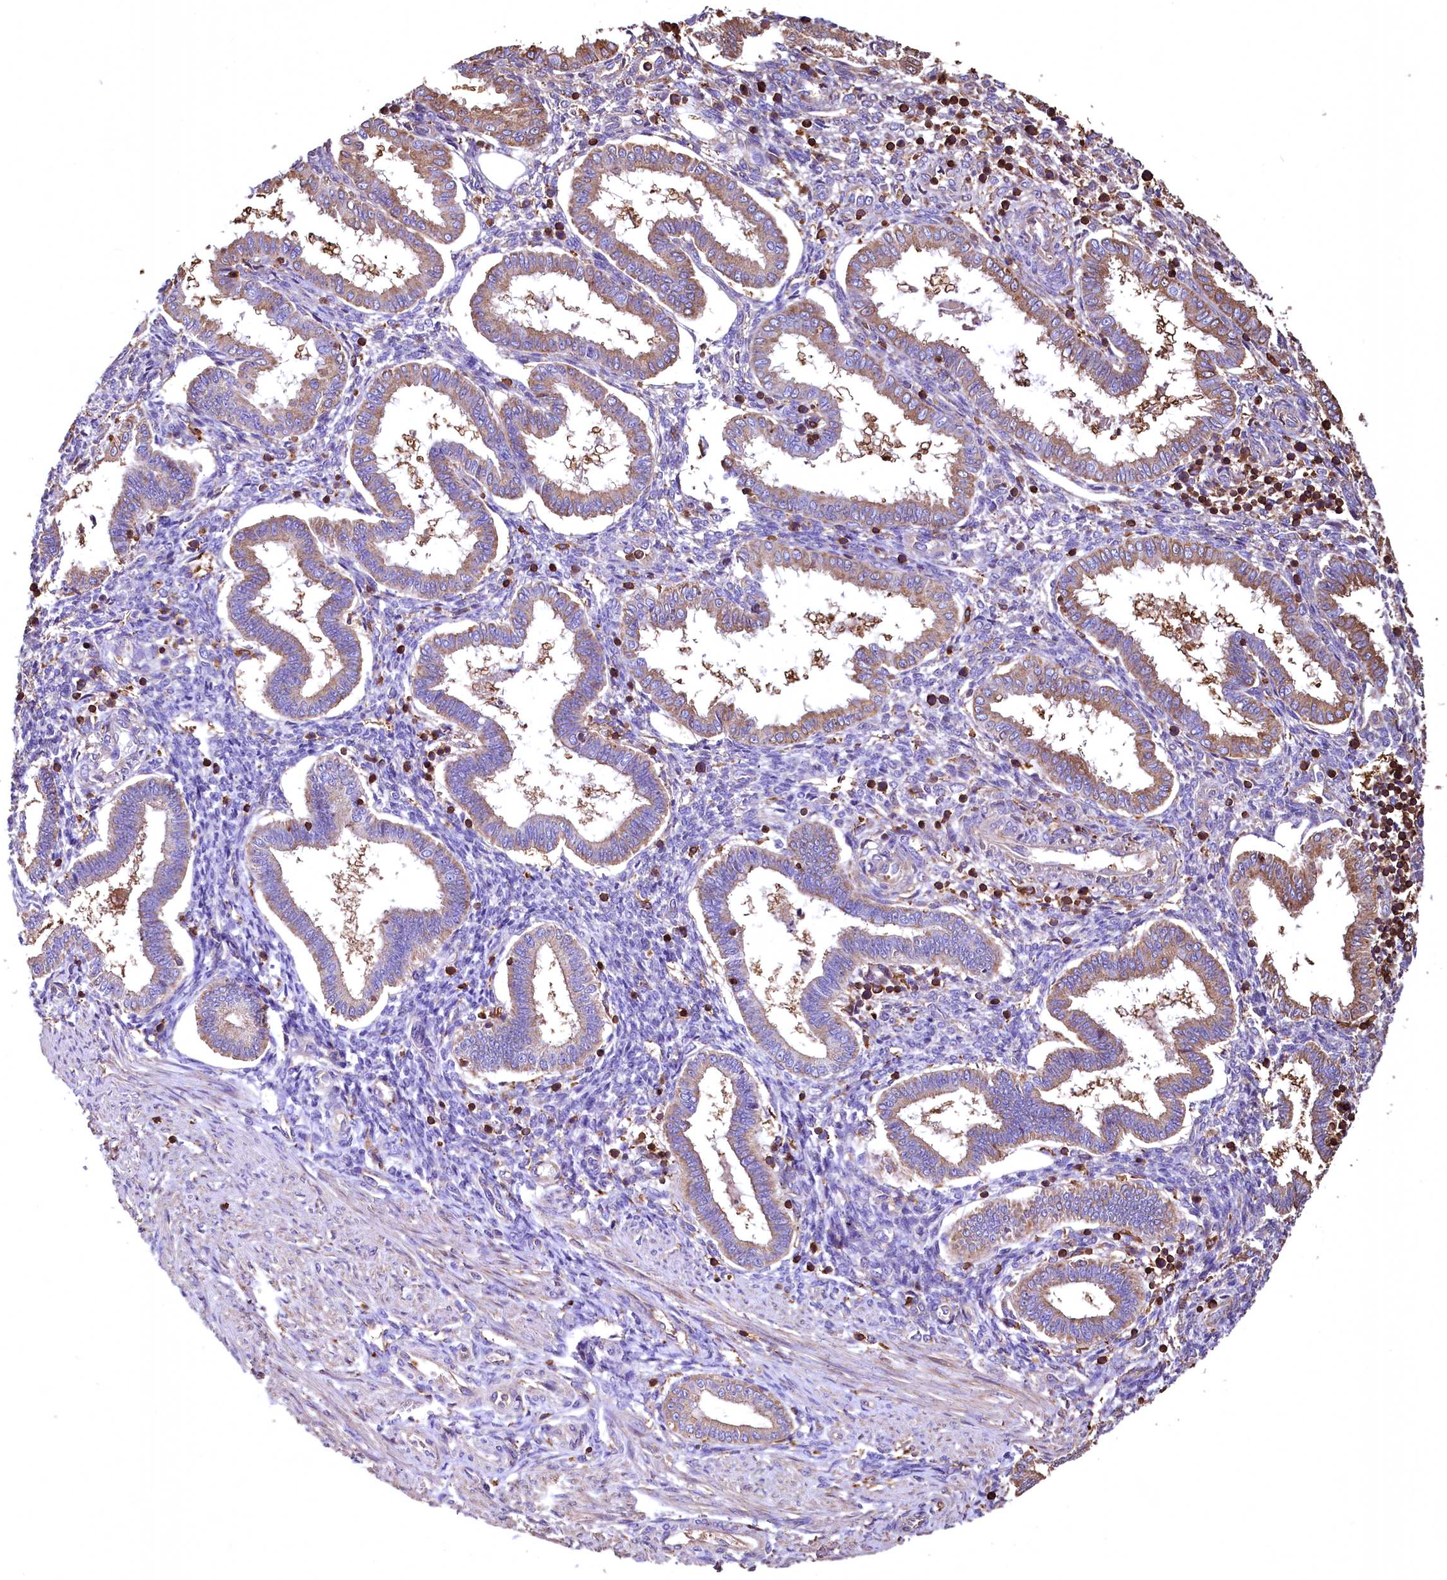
{"staining": {"intensity": "negative", "quantity": "none", "location": "none"}, "tissue": "endometrium", "cell_type": "Cells in endometrial stroma", "image_type": "normal", "snomed": [{"axis": "morphology", "description": "Normal tissue, NOS"}, {"axis": "topography", "description": "Endometrium"}], "caption": "A high-resolution photomicrograph shows immunohistochemistry (IHC) staining of benign endometrium, which exhibits no significant staining in cells in endometrial stroma. (Stains: DAB (3,3'-diaminobenzidine) IHC with hematoxylin counter stain, Microscopy: brightfield microscopy at high magnification).", "gene": "RARS2", "patient": {"sex": "female", "age": 24}}